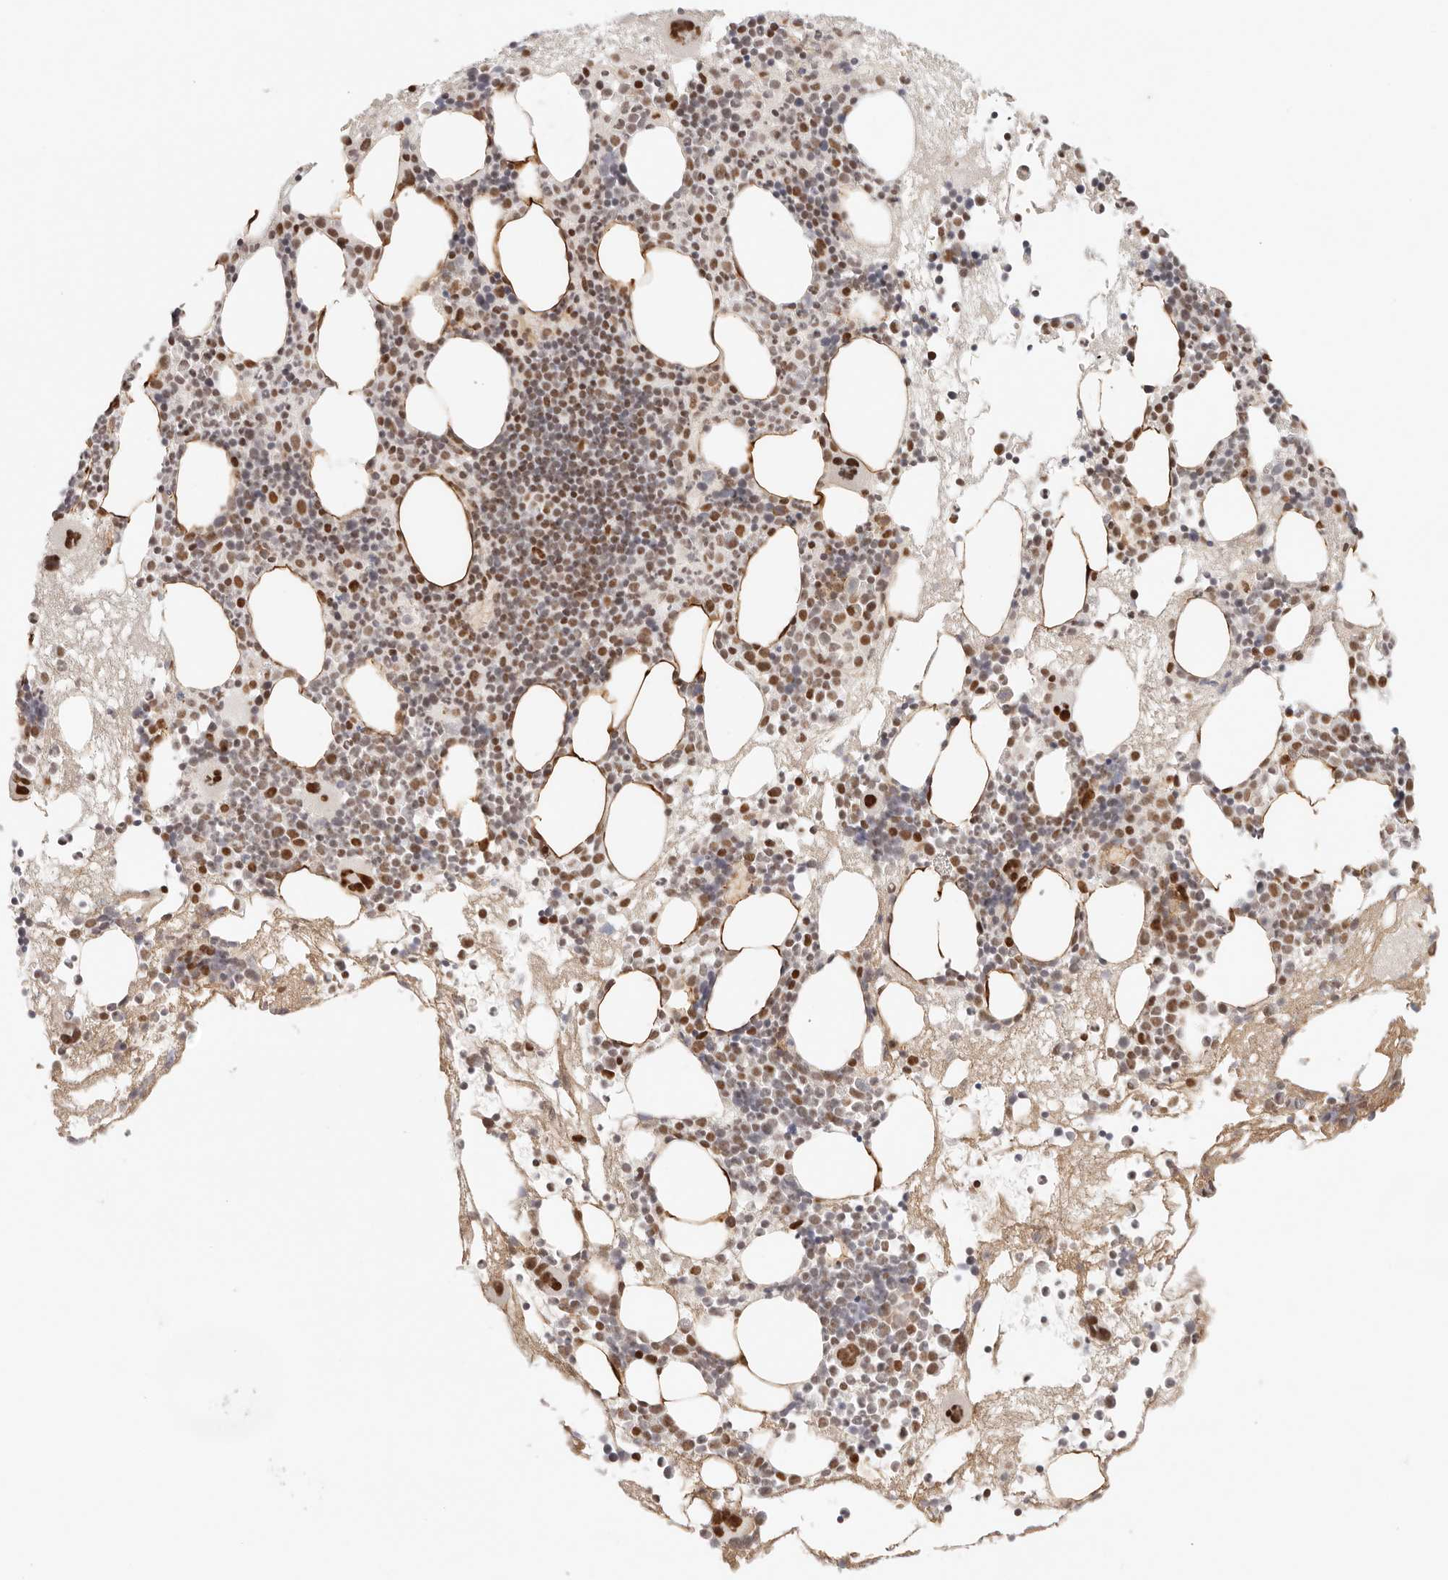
{"staining": {"intensity": "strong", "quantity": "<25%", "location": "nuclear"}, "tissue": "bone marrow", "cell_type": "Hematopoietic cells", "image_type": "normal", "snomed": [{"axis": "morphology", "description": "Normal tissue, NOS"}, {"axis": "topography", "description": "Bone marrow"}], "caption": "Immunohistochemical staining of benign human bone marrow displays <25% levels of strong nuclear protein expression in about <25% of hematopoietic cells. (IHC, brightfield microscopy, high magnification).", "gene": "HOXC5", "patient": {"sex": "male", "age": 50}}